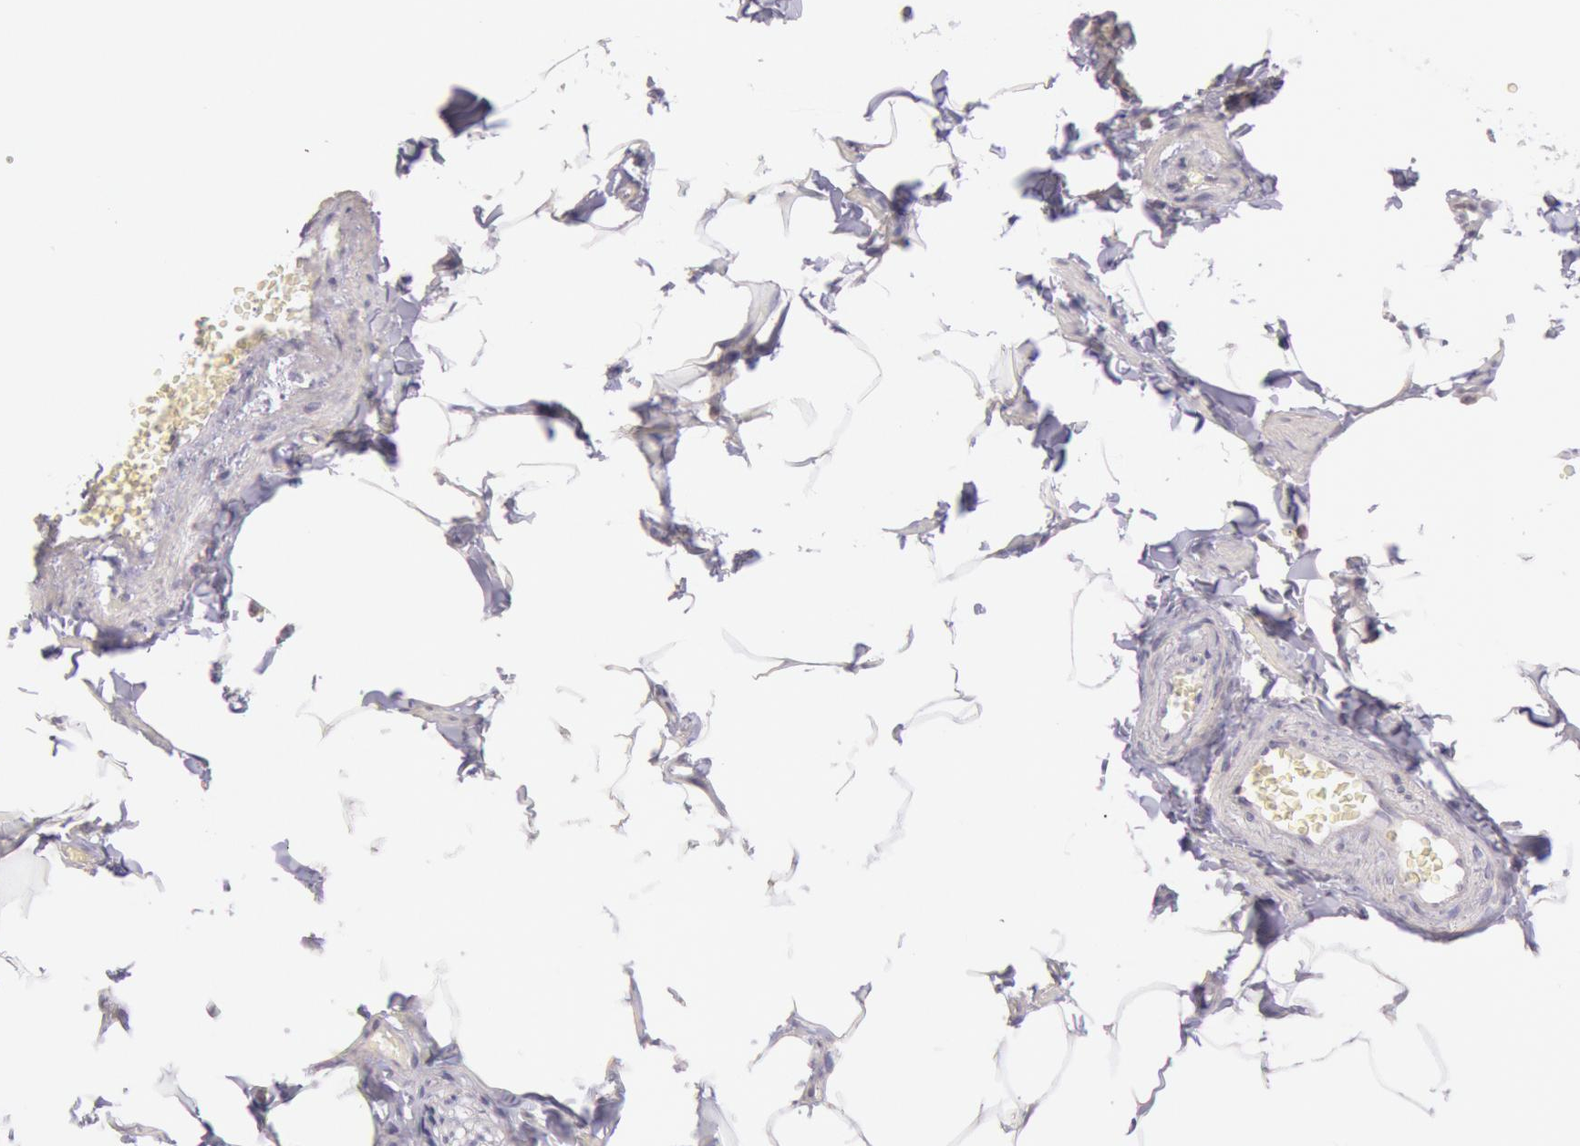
{"staining": {"intensity": "negative", "quantity": "none", "location": "none"}, "tissue": "adipose tissue", "cell_type": "Adipocytes", "image_type": "normal", "snomed": [{"axis": "morphology", "description": "Normal tissue, NOS"}, {"axis": "topography", "description": "Vascular tissue"}], "caption": "IHC histopathology image of unremarkable adipose tissue: human adipose tissue stained with DAB (3,3'-diaminobenzidine) shows no significant protein staining in adipocytes.", "gene": "FRMD6", "patient": {"sex": "male", "age": 41}}